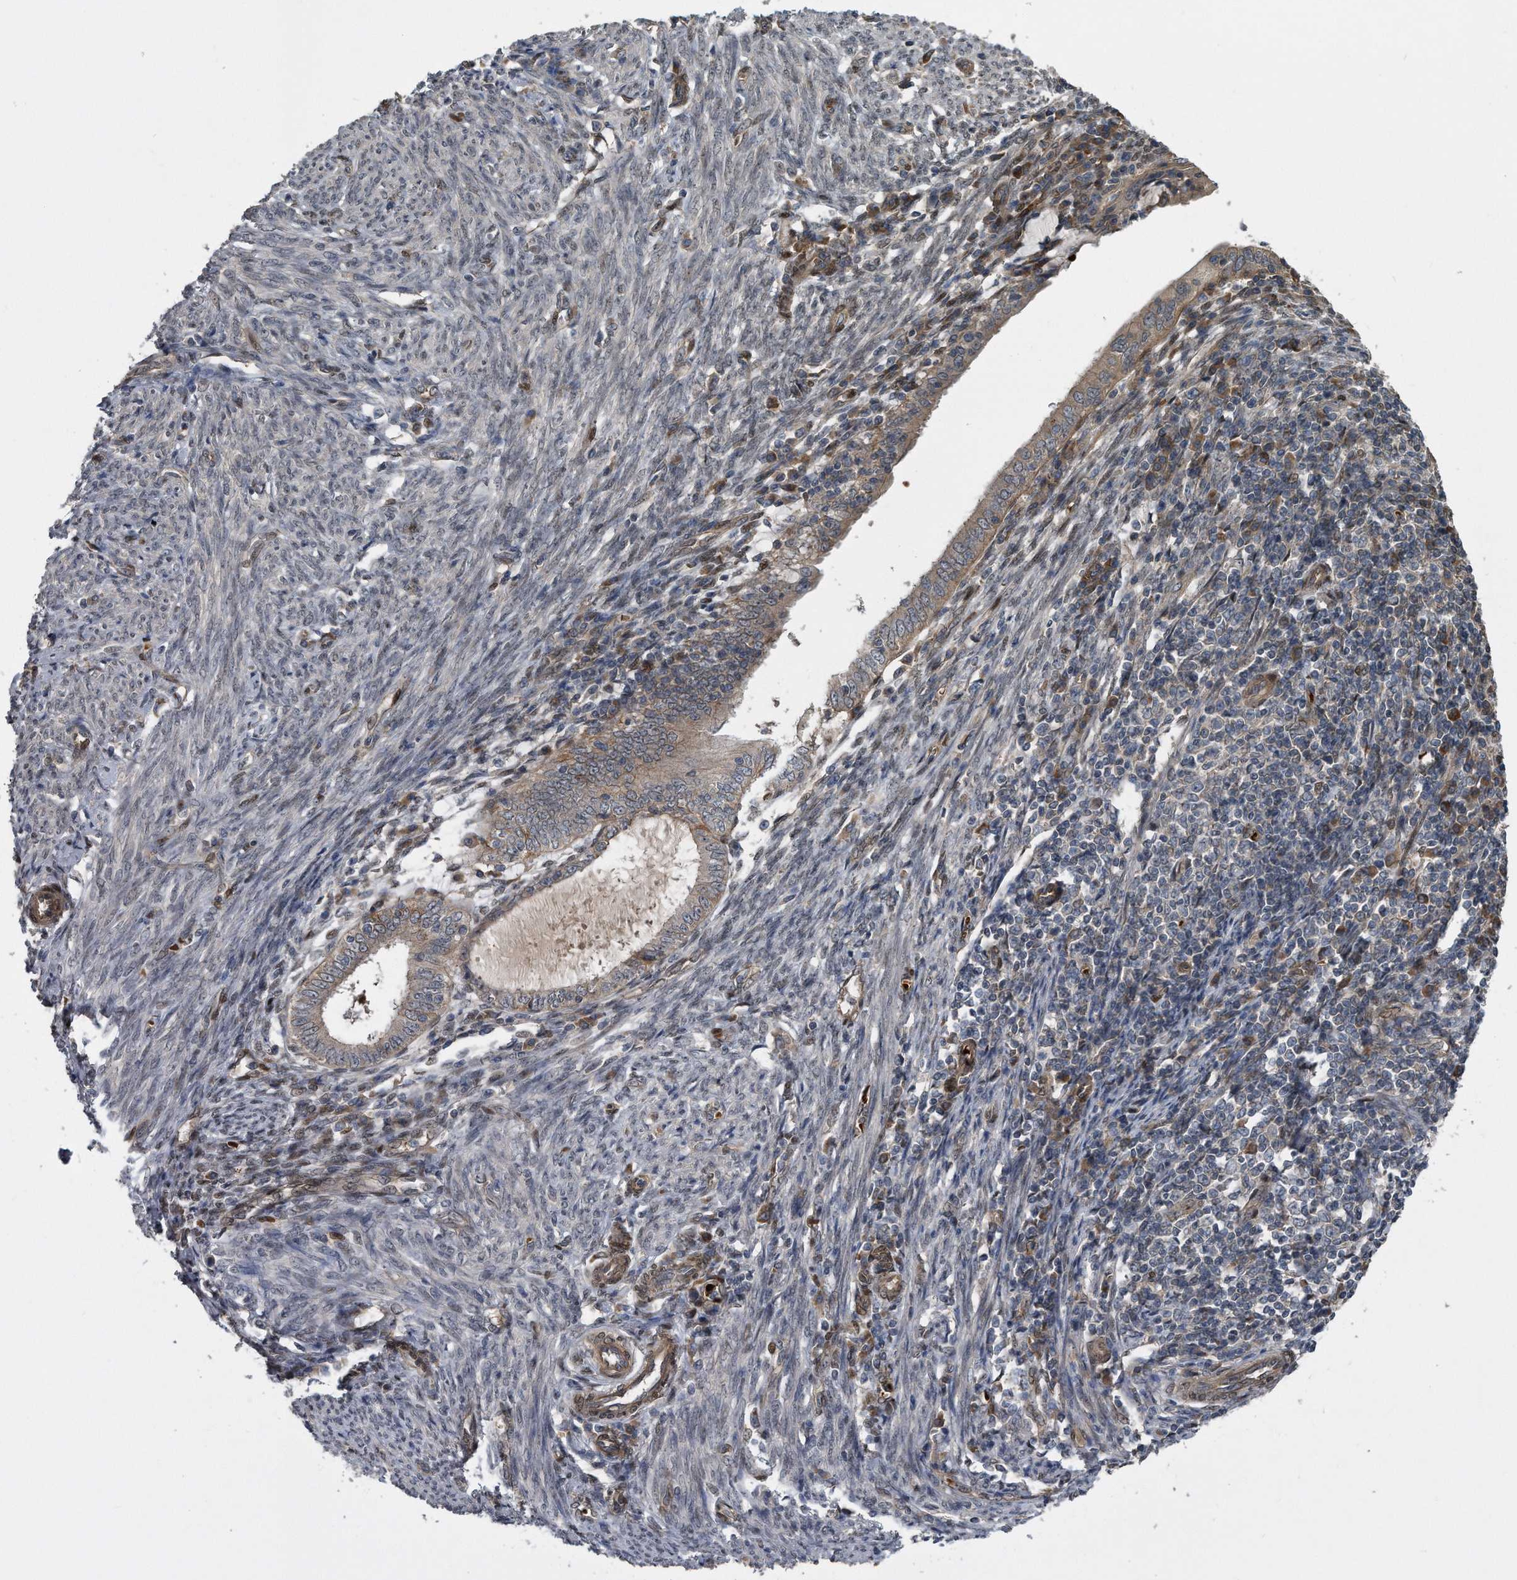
{"staining": {"intensity": "weak", "quantity": "25%-75%", "location": "cytoplasmic/membranous"}, "tissue": "endometrial cancer", "cell_type": "Tumor cells", "image_type": "cancer", "snomed": [{"axis": "morphology", "description": "Adenocarcinoma, NOS"}, {"axis": "topography", "description": "Uterus"}], "caption": "A brown stain shows weak cytoplasmic/membranous expression of a protein in adenocarcinoma (endometrial) tumor cells. (DAB (3,3'-diaminobenzidine) IHC with brightfield microscopy, high magnification).", "gene": "ZNF79", "patient": {"sex": "female", "age": 77}}